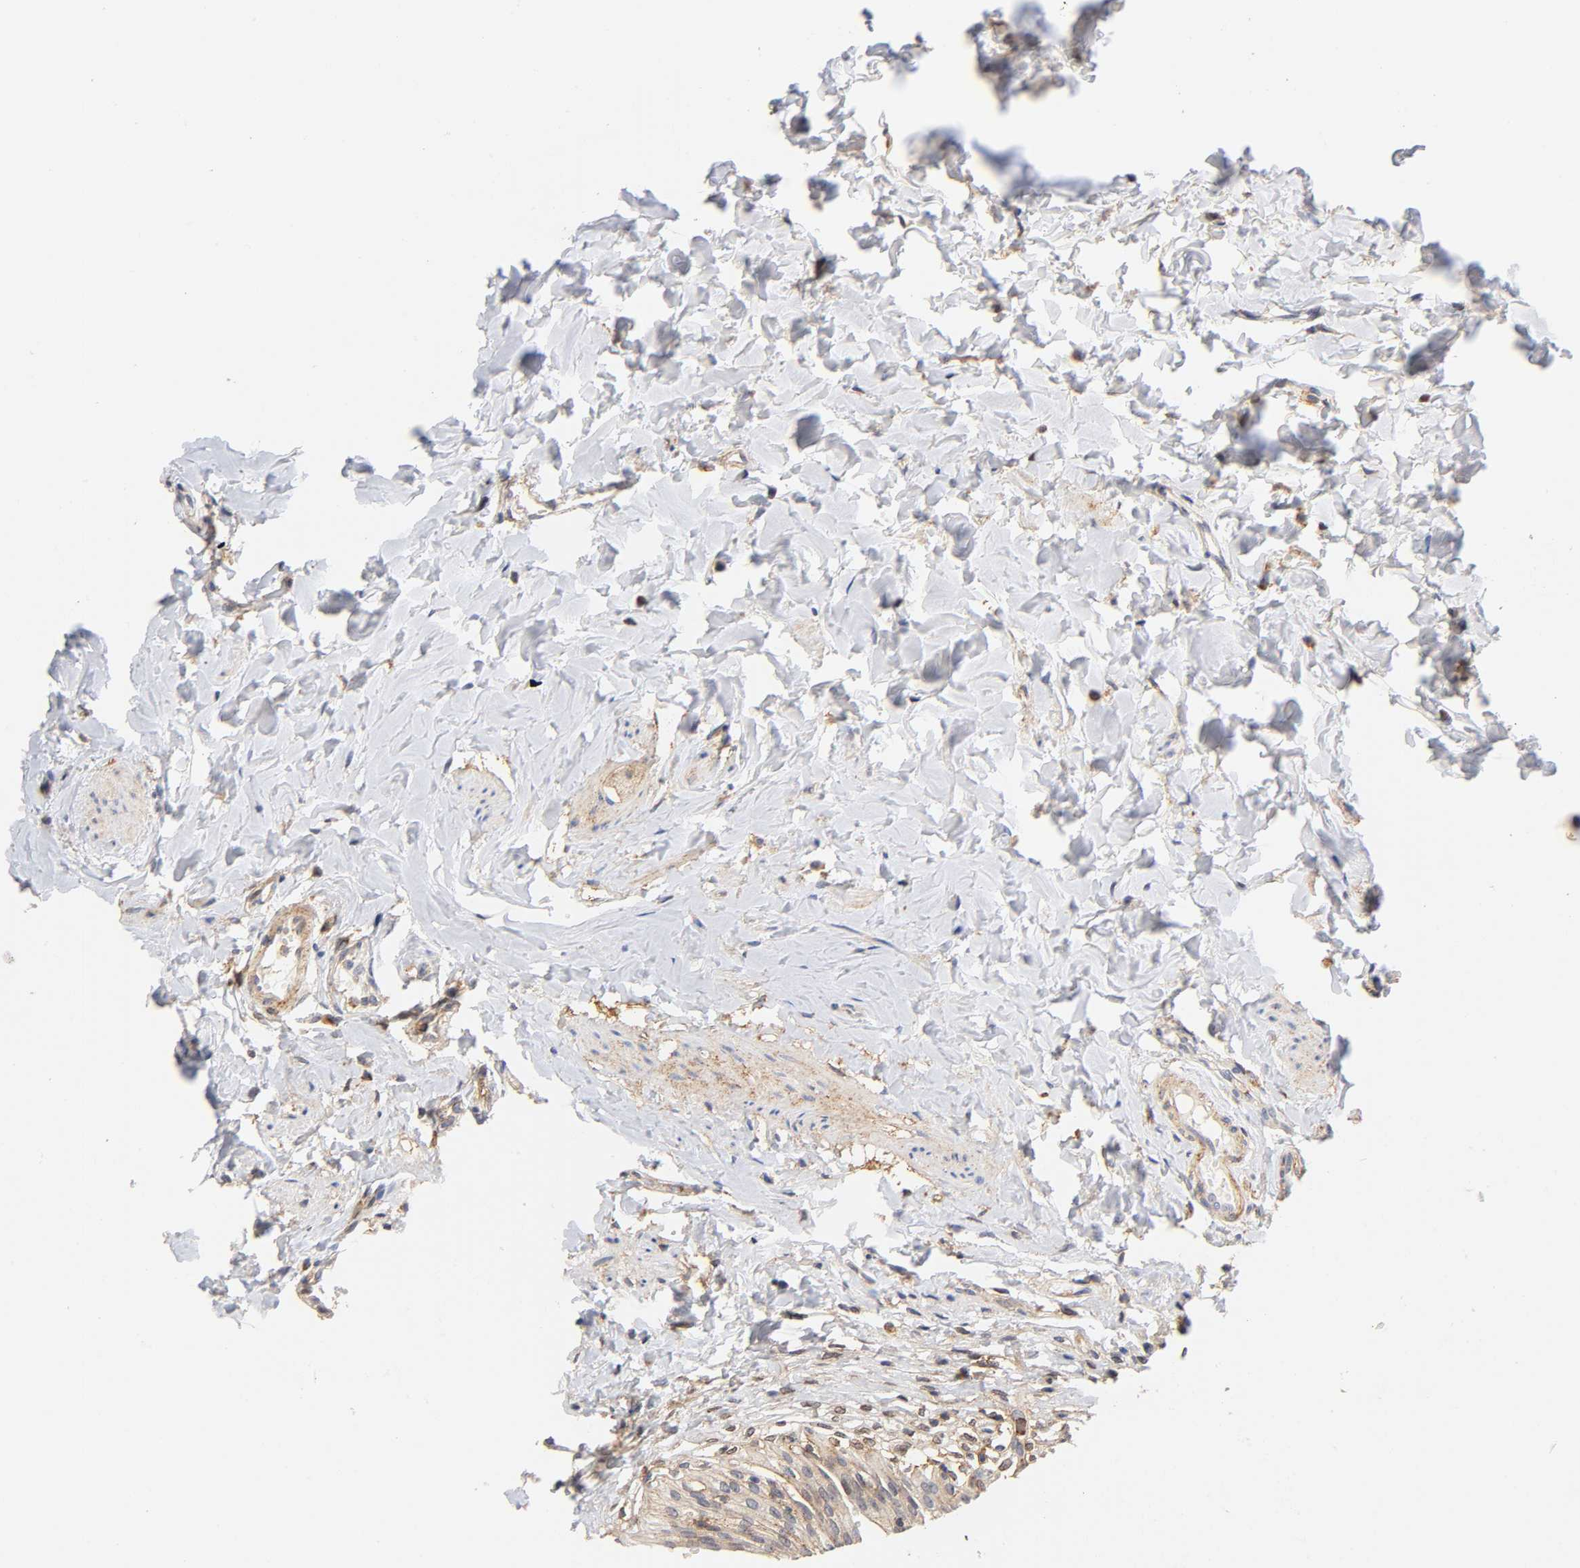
{"staining": {"intensity": "moderate", "quantity": ">75%", "location": "cytoplasmic/membranous,nuclear"}, "tissue": "urinary bladder", "cell_type": "Urothelial cells", "image_type": "normal", "snomed": [{"axis": "morphology", "description": "Normal tissue, NOS"}, {"axis": "topography", "description": "Urinary bladder"}], "caption": "Immunohistochemistry (IHC) (DAB) staining of normal urinary bladder demonstrates moderate cytoplasmic/membranous,nuclear protein staining in about >75% of urothelial cells. (DAB IHC, brown staining for protein, blue staining for nuclei).", "gene": "ANXA7", "patient": {"sex": "female", "age": 80}}